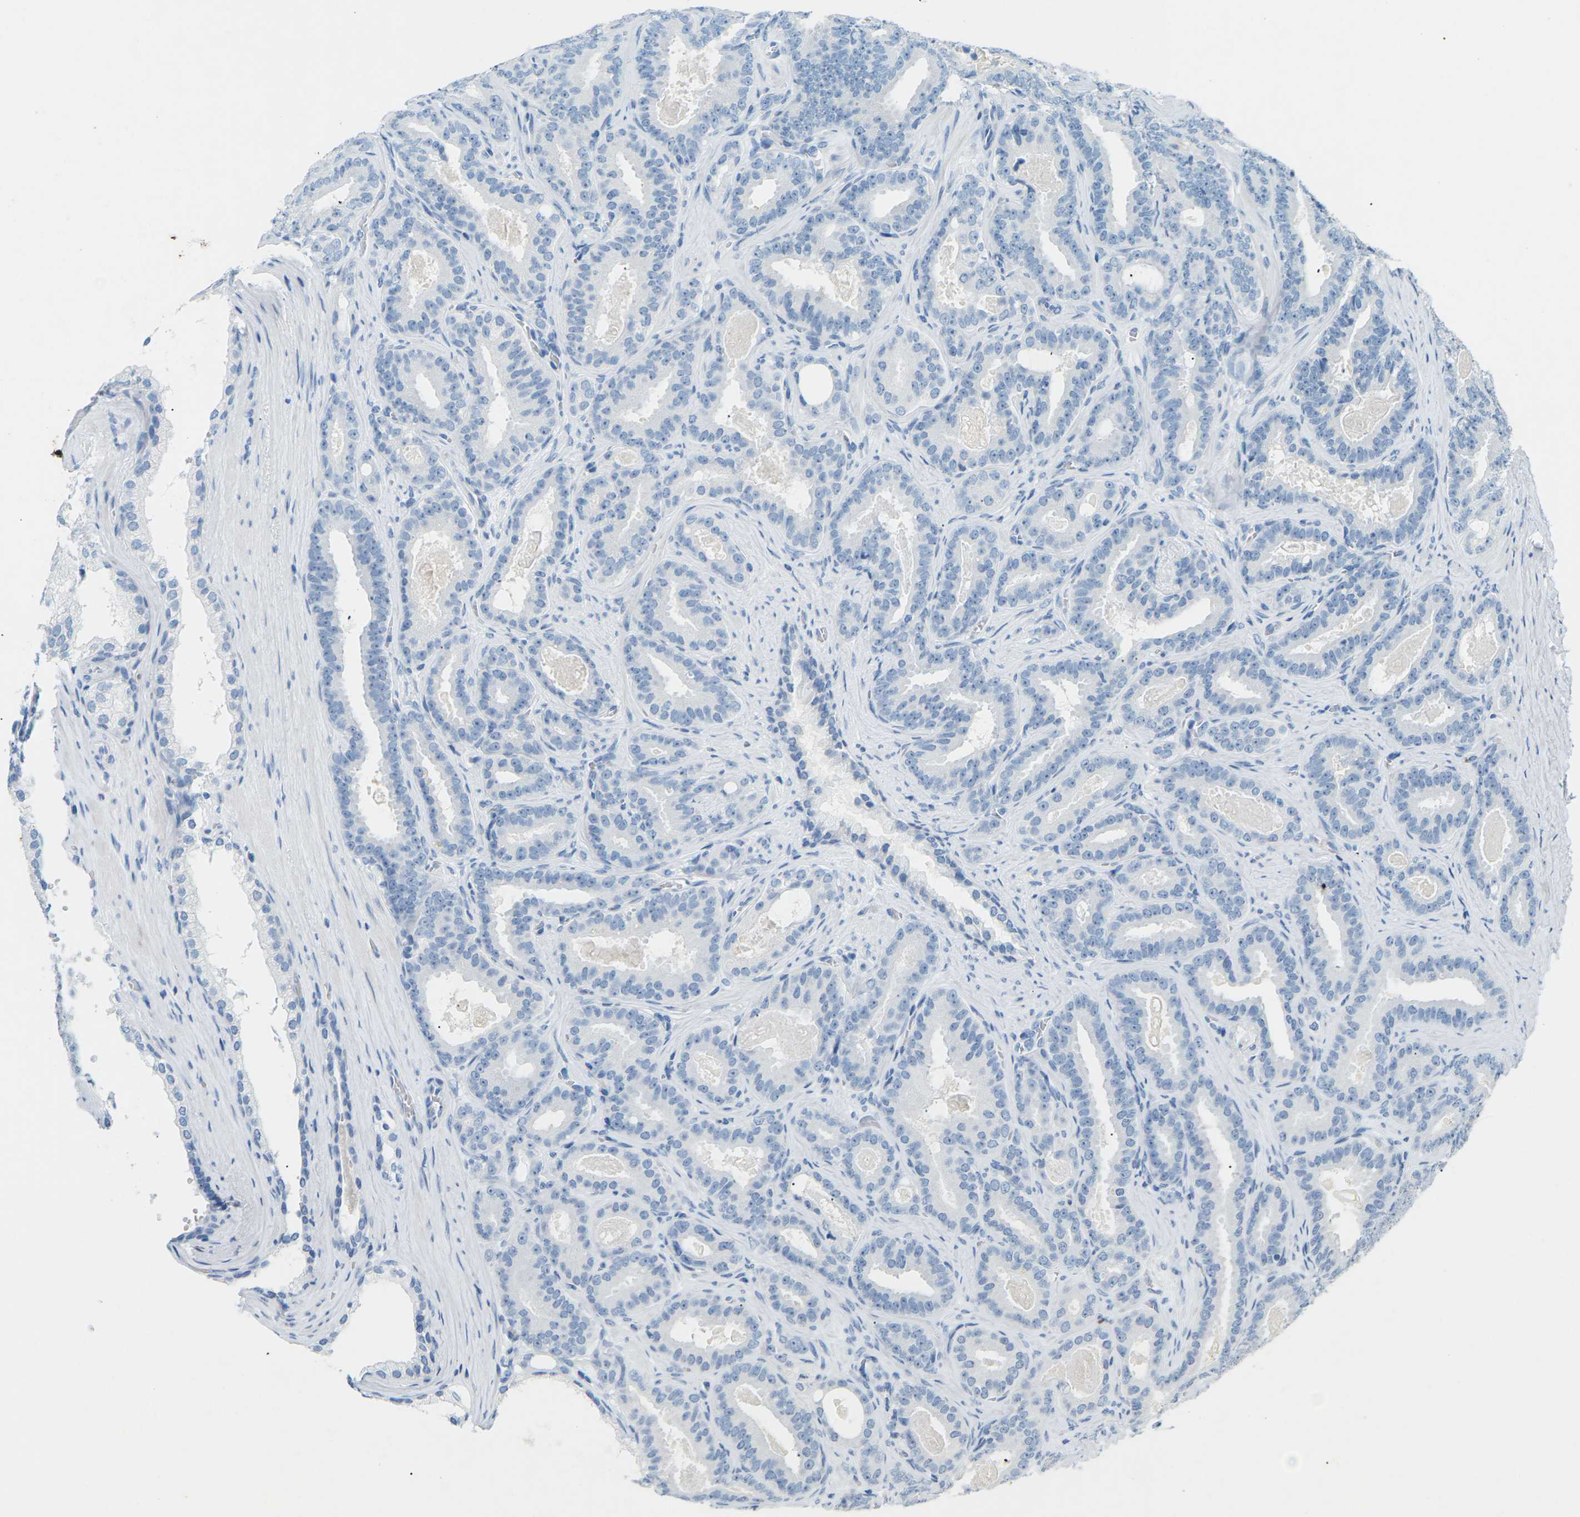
{"staining": {"intensity": "negative", "quantity": "none", "location": "none"}, "tissue": "prostate cancer", "cell_type": "Tumor cells", "image_type": "cancer", "snomed": [{"axis": "morphology", "description": "Adenocarcinoma, High grade"}, {"axis": "topography", "description": "Prostate"}], "caption": "Tumor cells are negative for protein expression in human prostate cancer (adenocarcinoma (high-grade)).", "gene": "CDH16", "patient": {"sex": "male", "age": 60}}